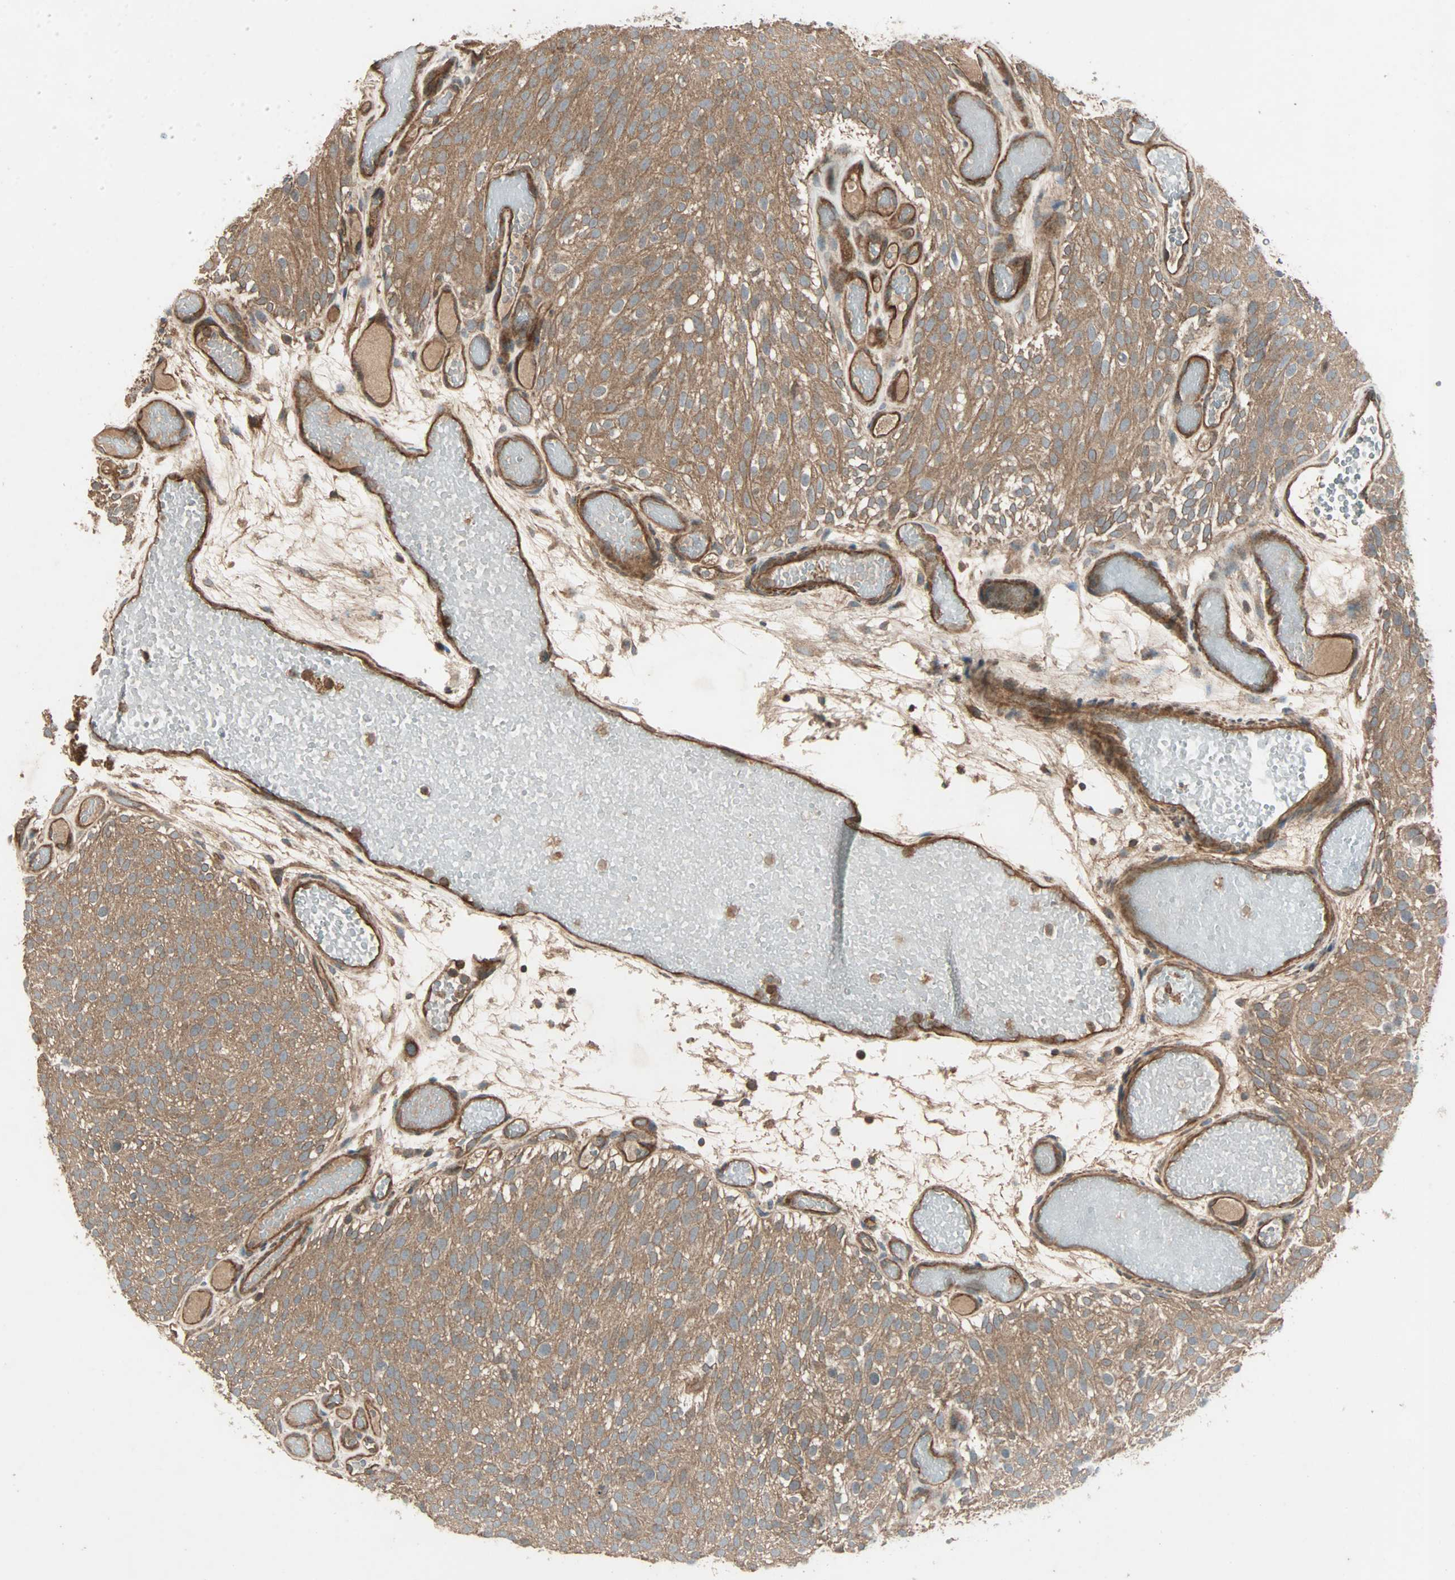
{"staining": {"intensity": "moderate", "quantity": ">75%", "location": "cytoplasmic/membranous"}, "tissue": "urothelial cancer", "cell_type": "Tumor cells", "image_type": "cancer", "snomed": [{"axis": "morphology", "description": "Urothelial carcinoma, Low grade"}, {"axis": "topography", "description": "Urinary bladder"}], "caption": "A brown stain highlights moderate cytoplasmic/membranous expression of a protein in human urothelial carcinoma (low-grade) tumor cells.", "gene": "GCK", "patient": {"sex": "male", "age": 78}}